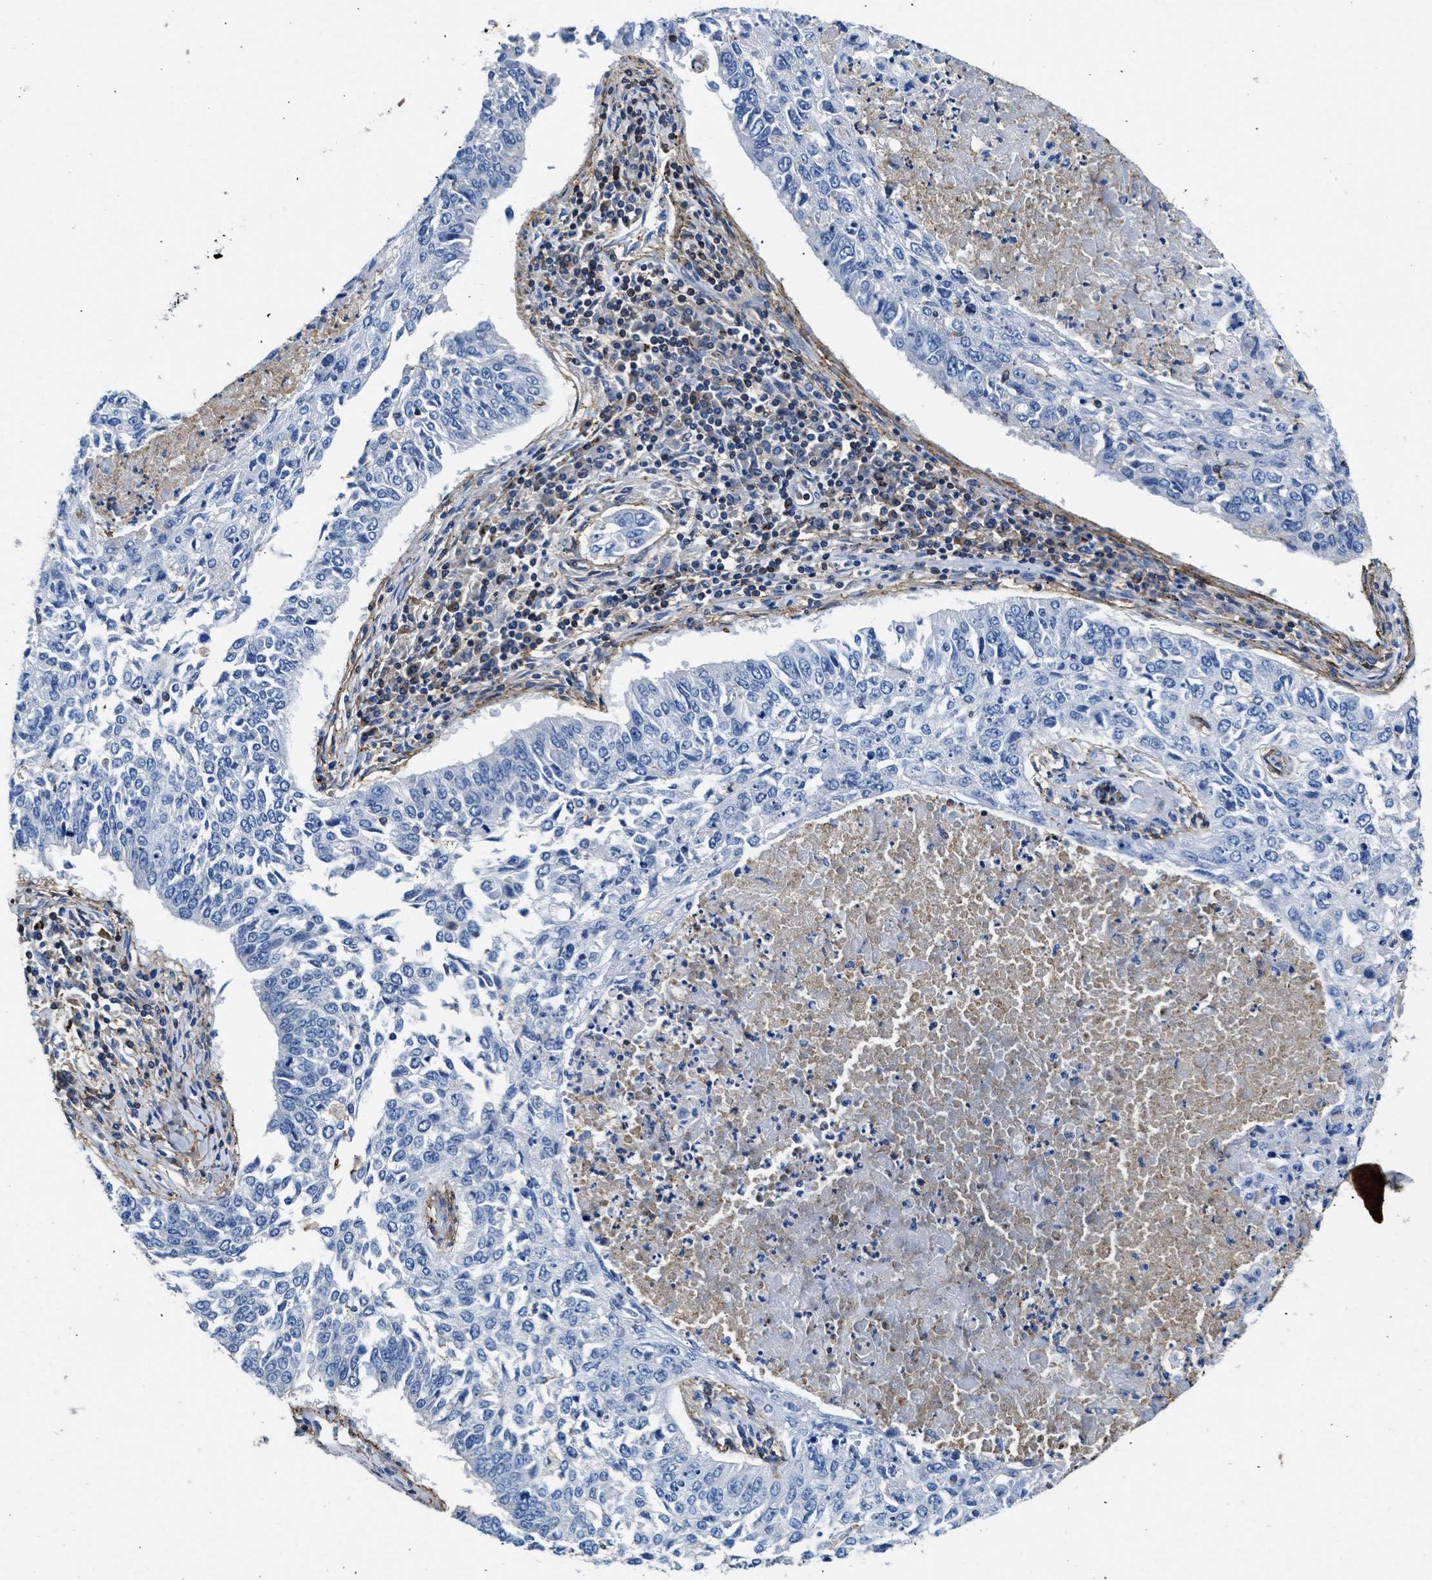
{"staining": {"intensity": "negative", "quantity": "none", "location": "none"}, "tissue": "lung cancer", "cell_type": "Tumor cells", "image_type": "cancer", "snomed": [{"axis": "morphology", "description": "Normal tissue, NOS"}, {"axis": "morphology", "description": "Squamous cell carcinoma, NOS"}, {"axis": "topography", "description": "Cartilage tissue"}, {"axis": "topography", "description": "Bronchus"}, {"axis": "topography", "description": "Lung"}], "caption": "Protein analysis of squamous cell carcinoma (lung) shows no significant expression in tumor cells.", "gene": "KCNQ4", "patient": {"sex": "female", "age": 49}}